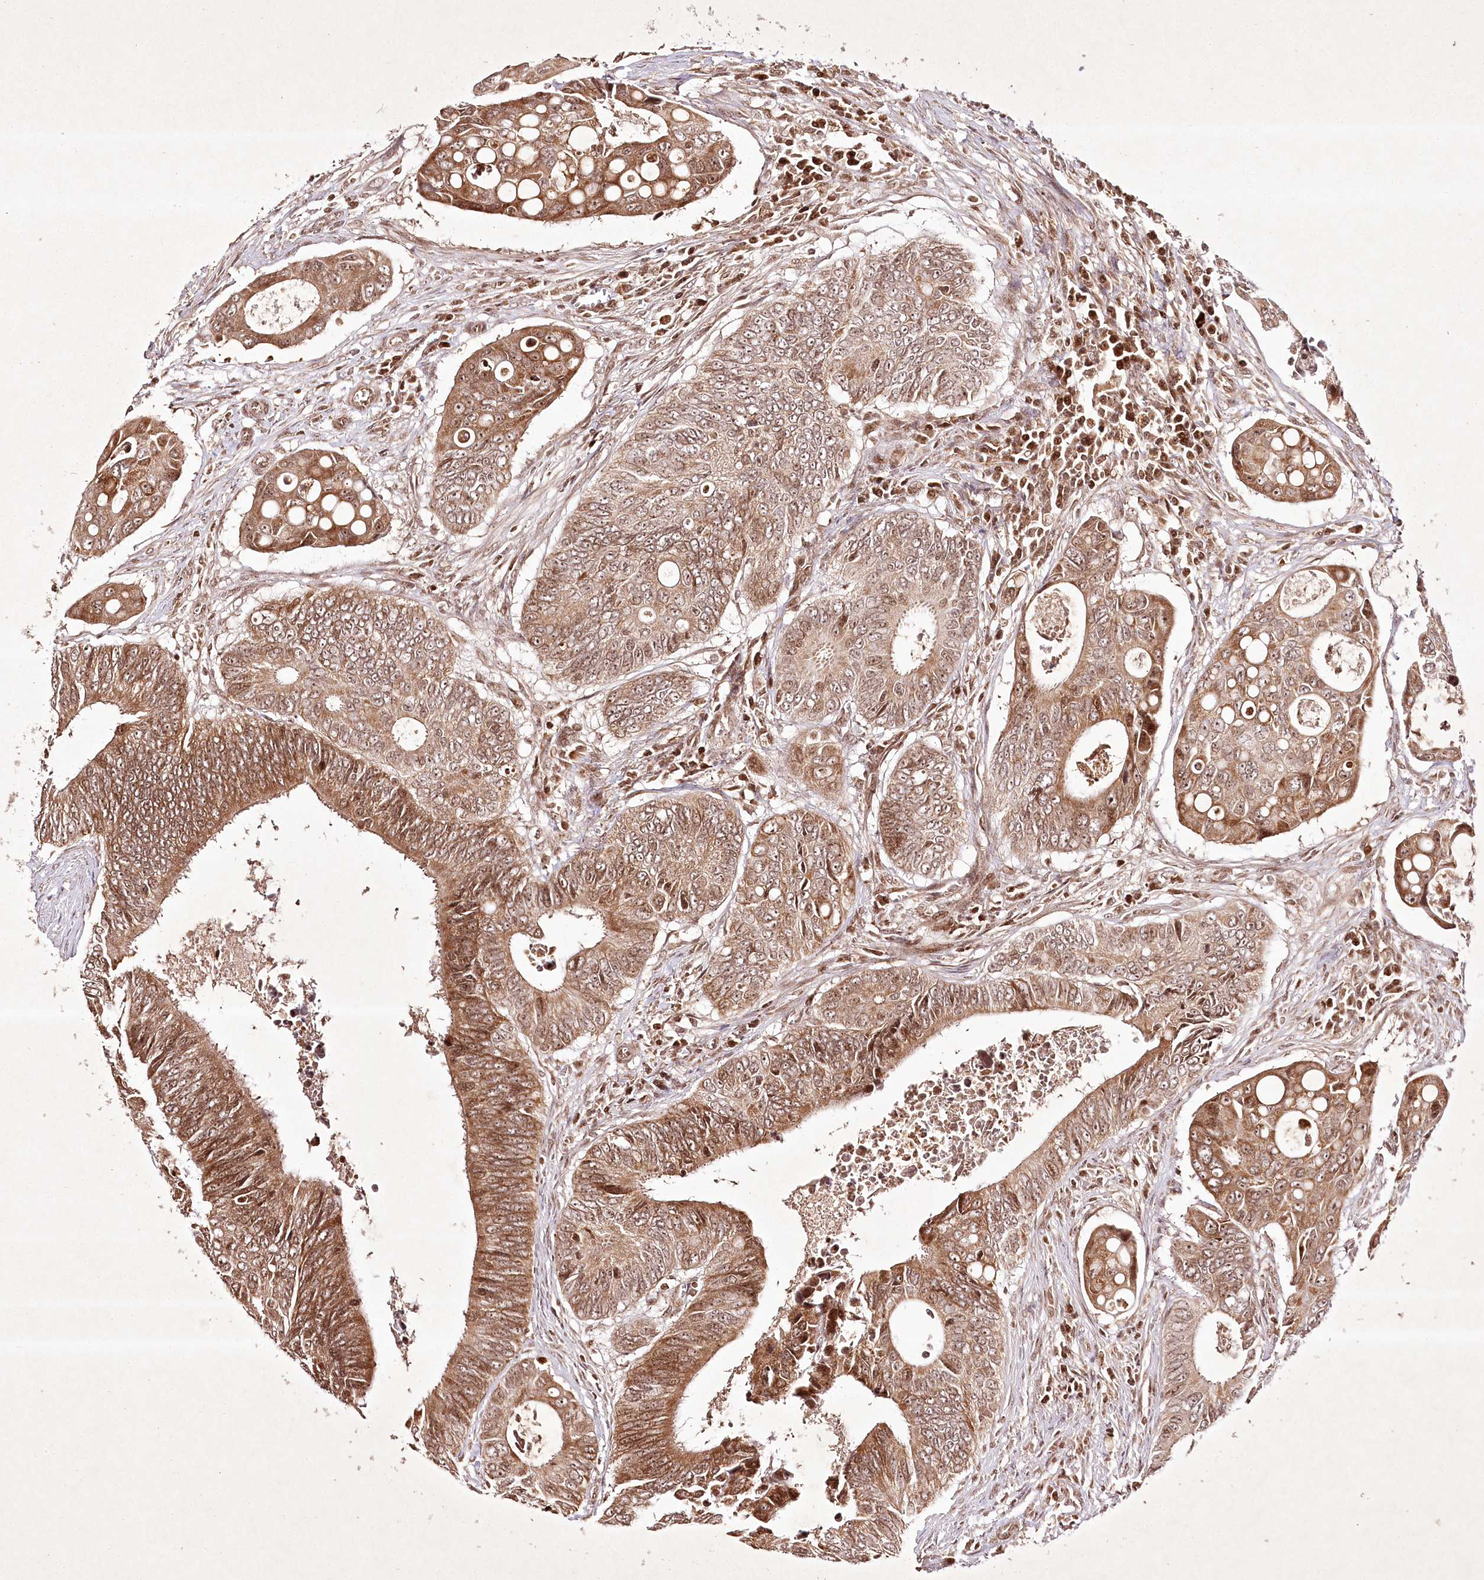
{"staining": {"intensity": "moderate", "quantity": ">75%", "location": "cytoplasmic/membranous,nuclear"}, "tissue": "colorectal cancer", "cell_type": "Tumor cells", "image_type": "cancer", "snomed": [{"axis": "morphology", "description": "Inflammation, NOS"}, {"axis": "morphology", "description": "Adenocarcinoma, NOS"}, {"axis": "topography", "description": "Colon"}], "caption": "Immunohistochemistry (IHC) photomicrograph of neoplastic tissue: human colorectal cancer (adenocarcinoma) stained using immunohistochemistry (IHC) reveals medium levels of moderate protein expression localized specifically in the cytoplasmic/membranous and nuclear of tumor cells, appearing as a cytoplasmic/membranous and nuclear brown color.", "gene": "CARM1", "patient": {"sex": "male", "age": 72}}